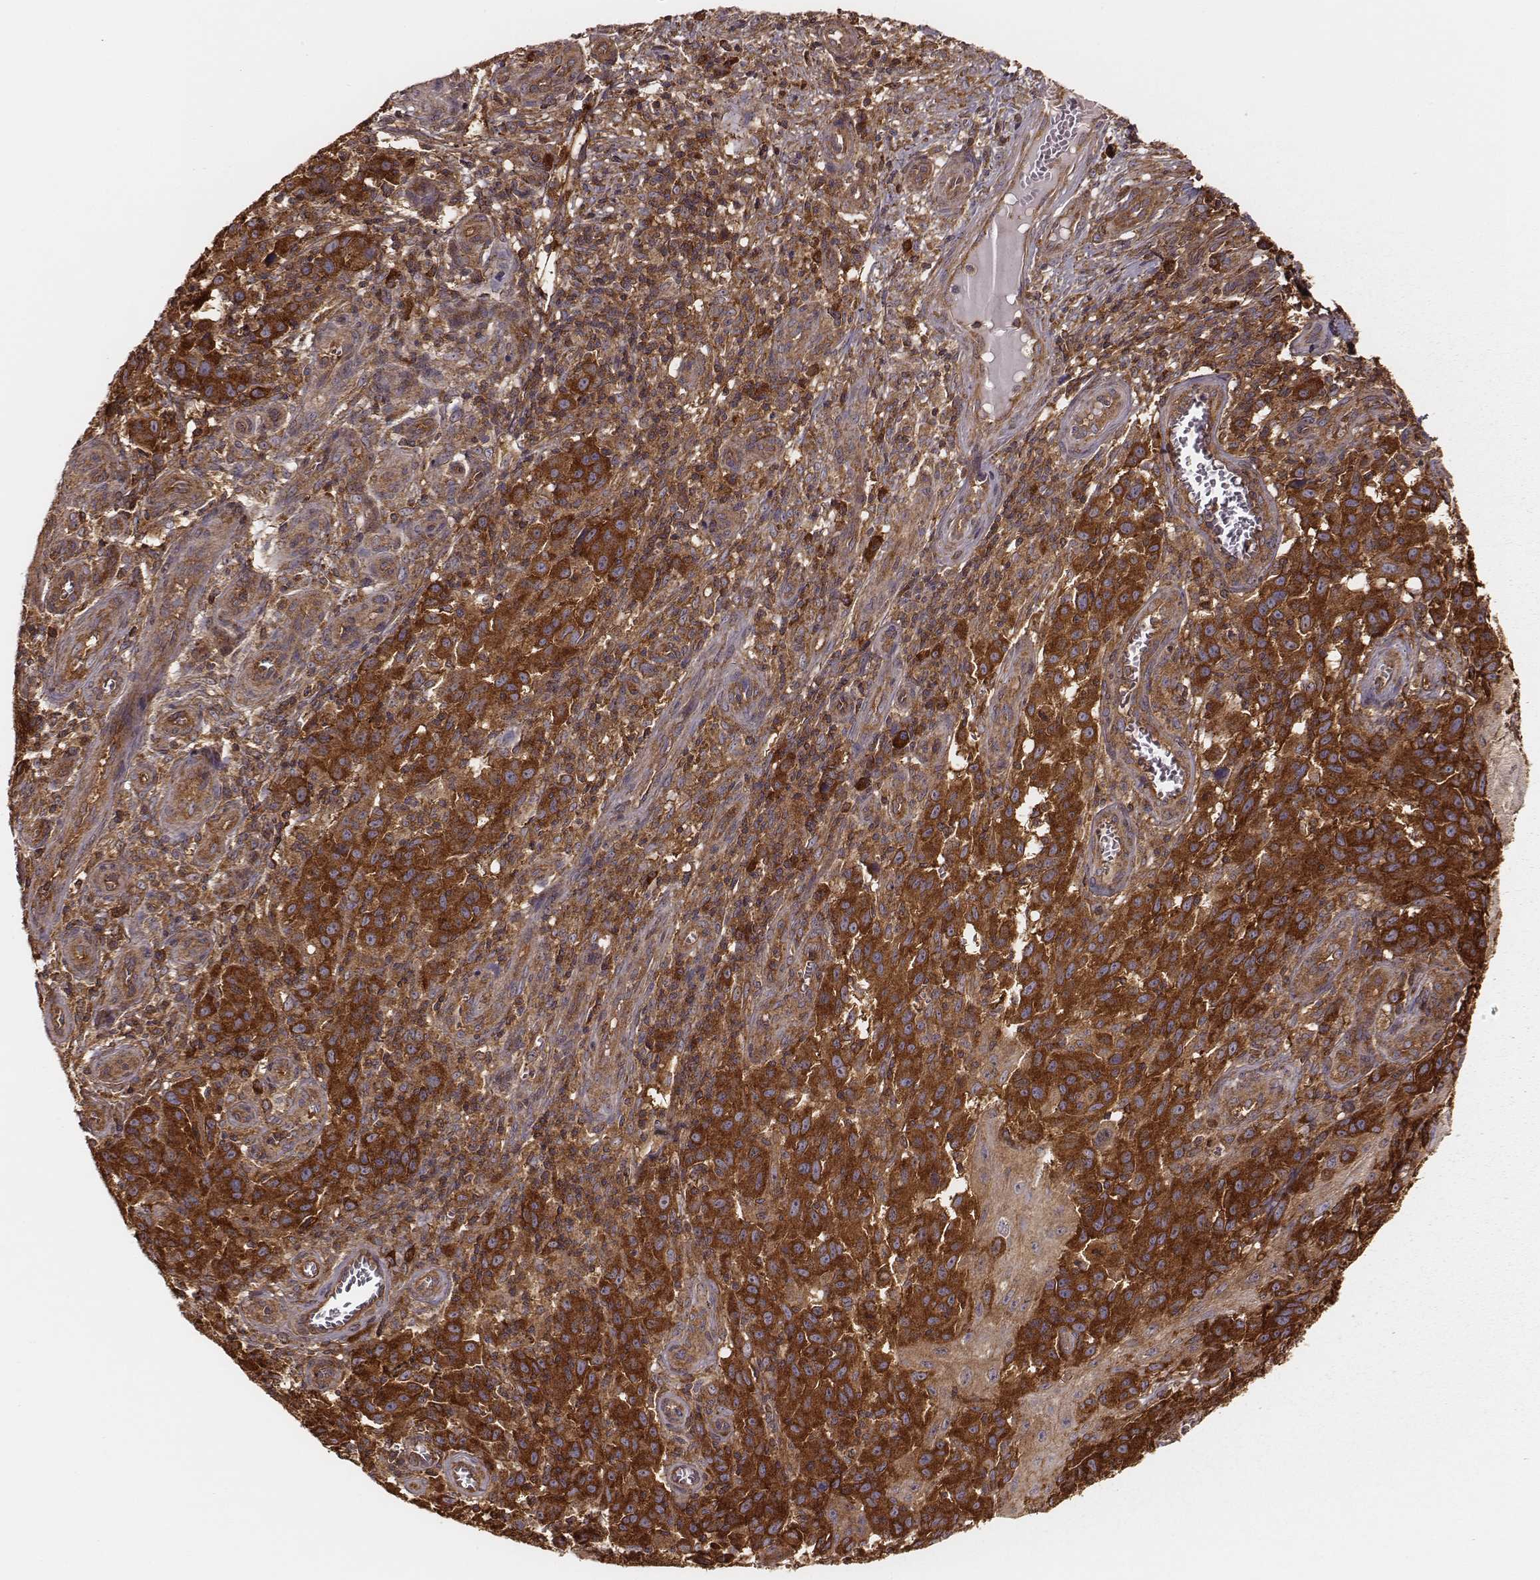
{"staining": {"intensity": "strong", "quantity": ">75%", "location": "cytoplasmic/membranous"}, "tissue": "melanoma", "cell_type": "Tumor cells", "image_type": "cancer", "snomed": [{"axis": "morphology", "description": "Malignant melanoma, NOS"}, {"axis": "topography", "description": "Skin"}], "caption": "An image showing strong cytoplasmic/membranous expression in approximately >75% of tumor cells in melanoma, as visualized by brown immunohistochemical staining.", "gene": "CARS1", "patient": {"sex": "female", "age": 53}}